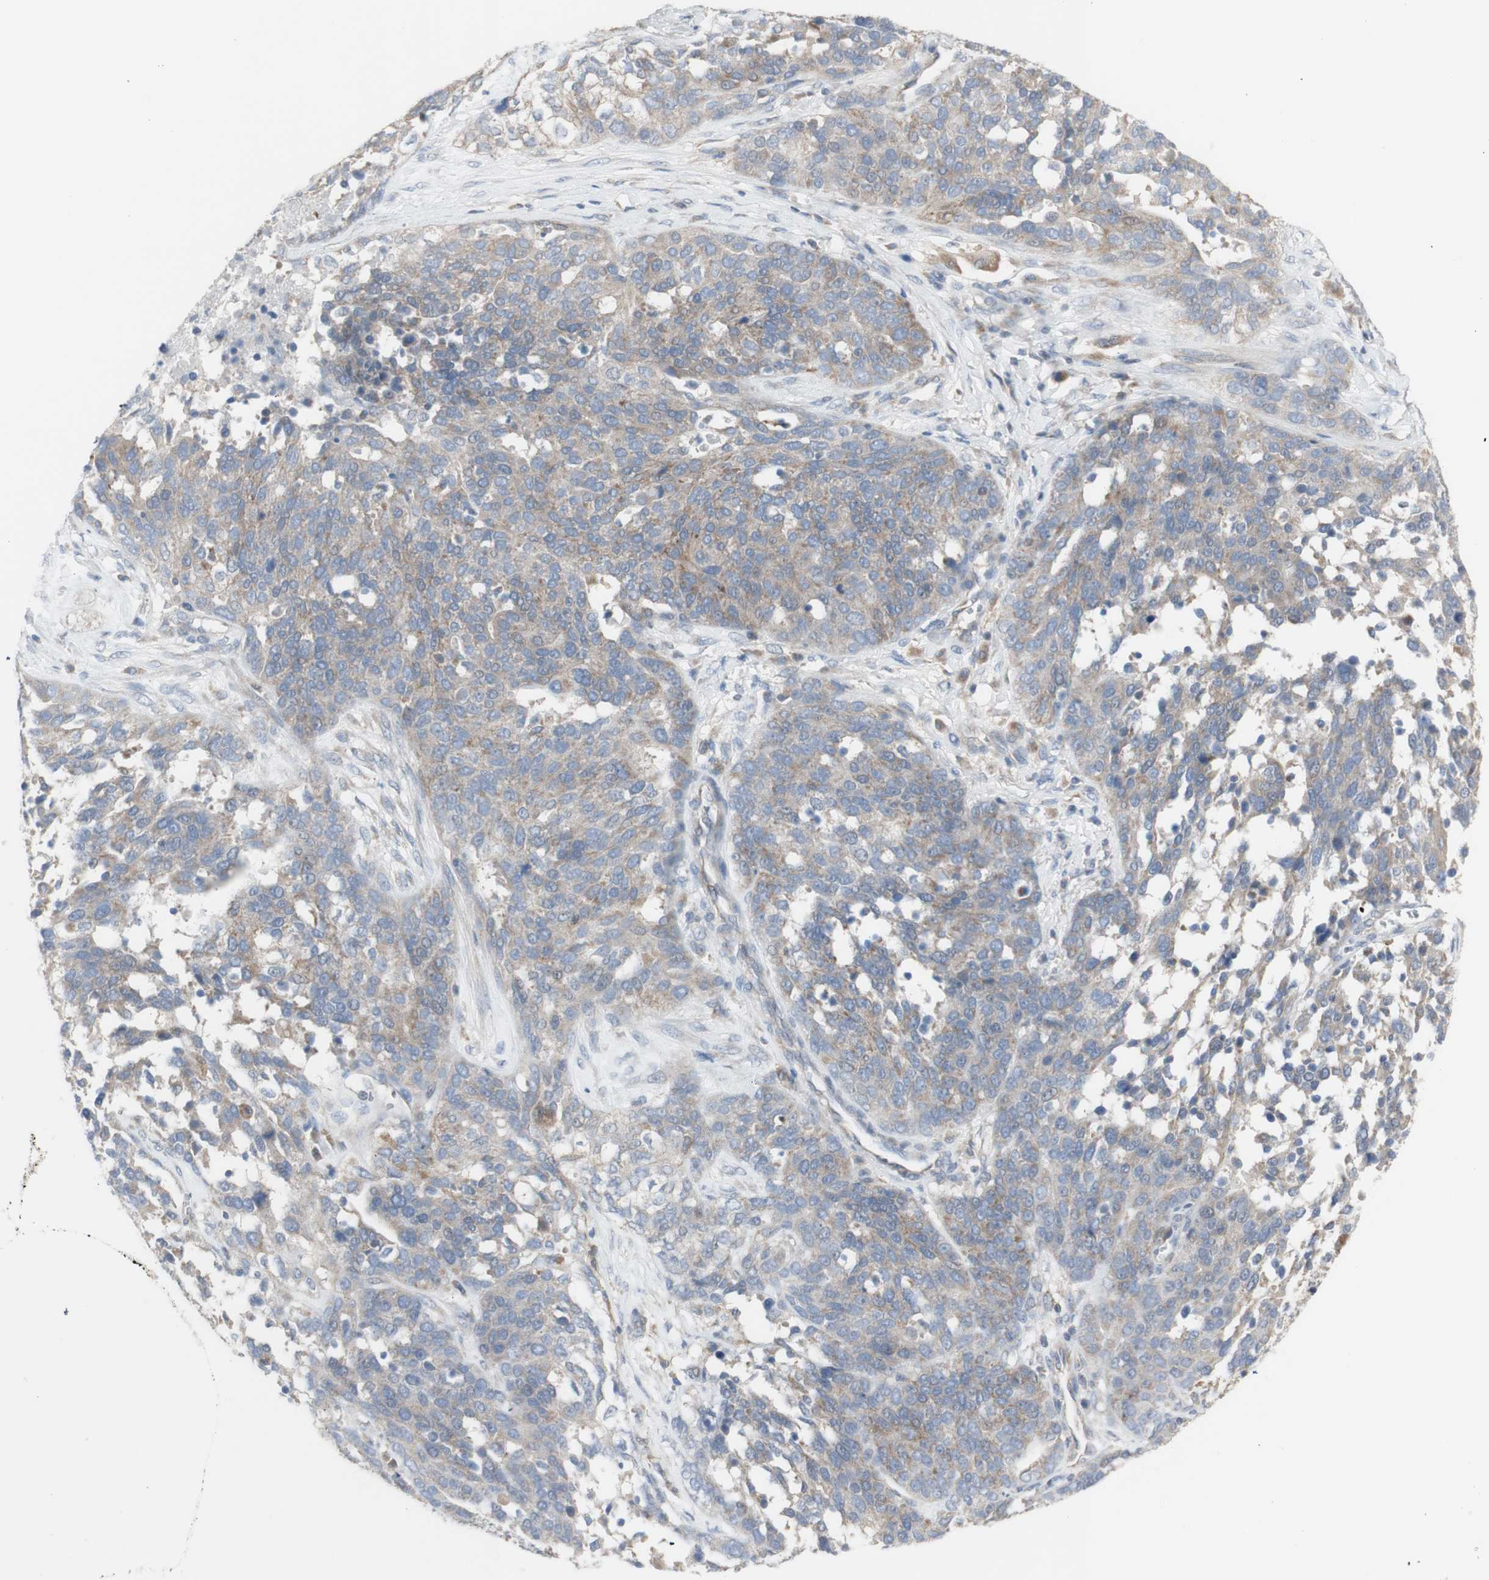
{"staining": {"intensity": "weak", "quantity": "<25%", "location": "cytoplasmic/membranous"}, "tissue": "ovarian cancer", "cell_type": "Tumor cells", "image_type": "cancer", "snomed": [{"axis": "morphology", "description": "Cystadenocarcinoma, serous, NOS"}, {"axis": "topography", "description": "Ovary"}], "caption": "Tumor cells show no significant protein positivity in ovarian cancer.", "gene": "C3orf52", "patient": {"sex": "female", "age": 44}}